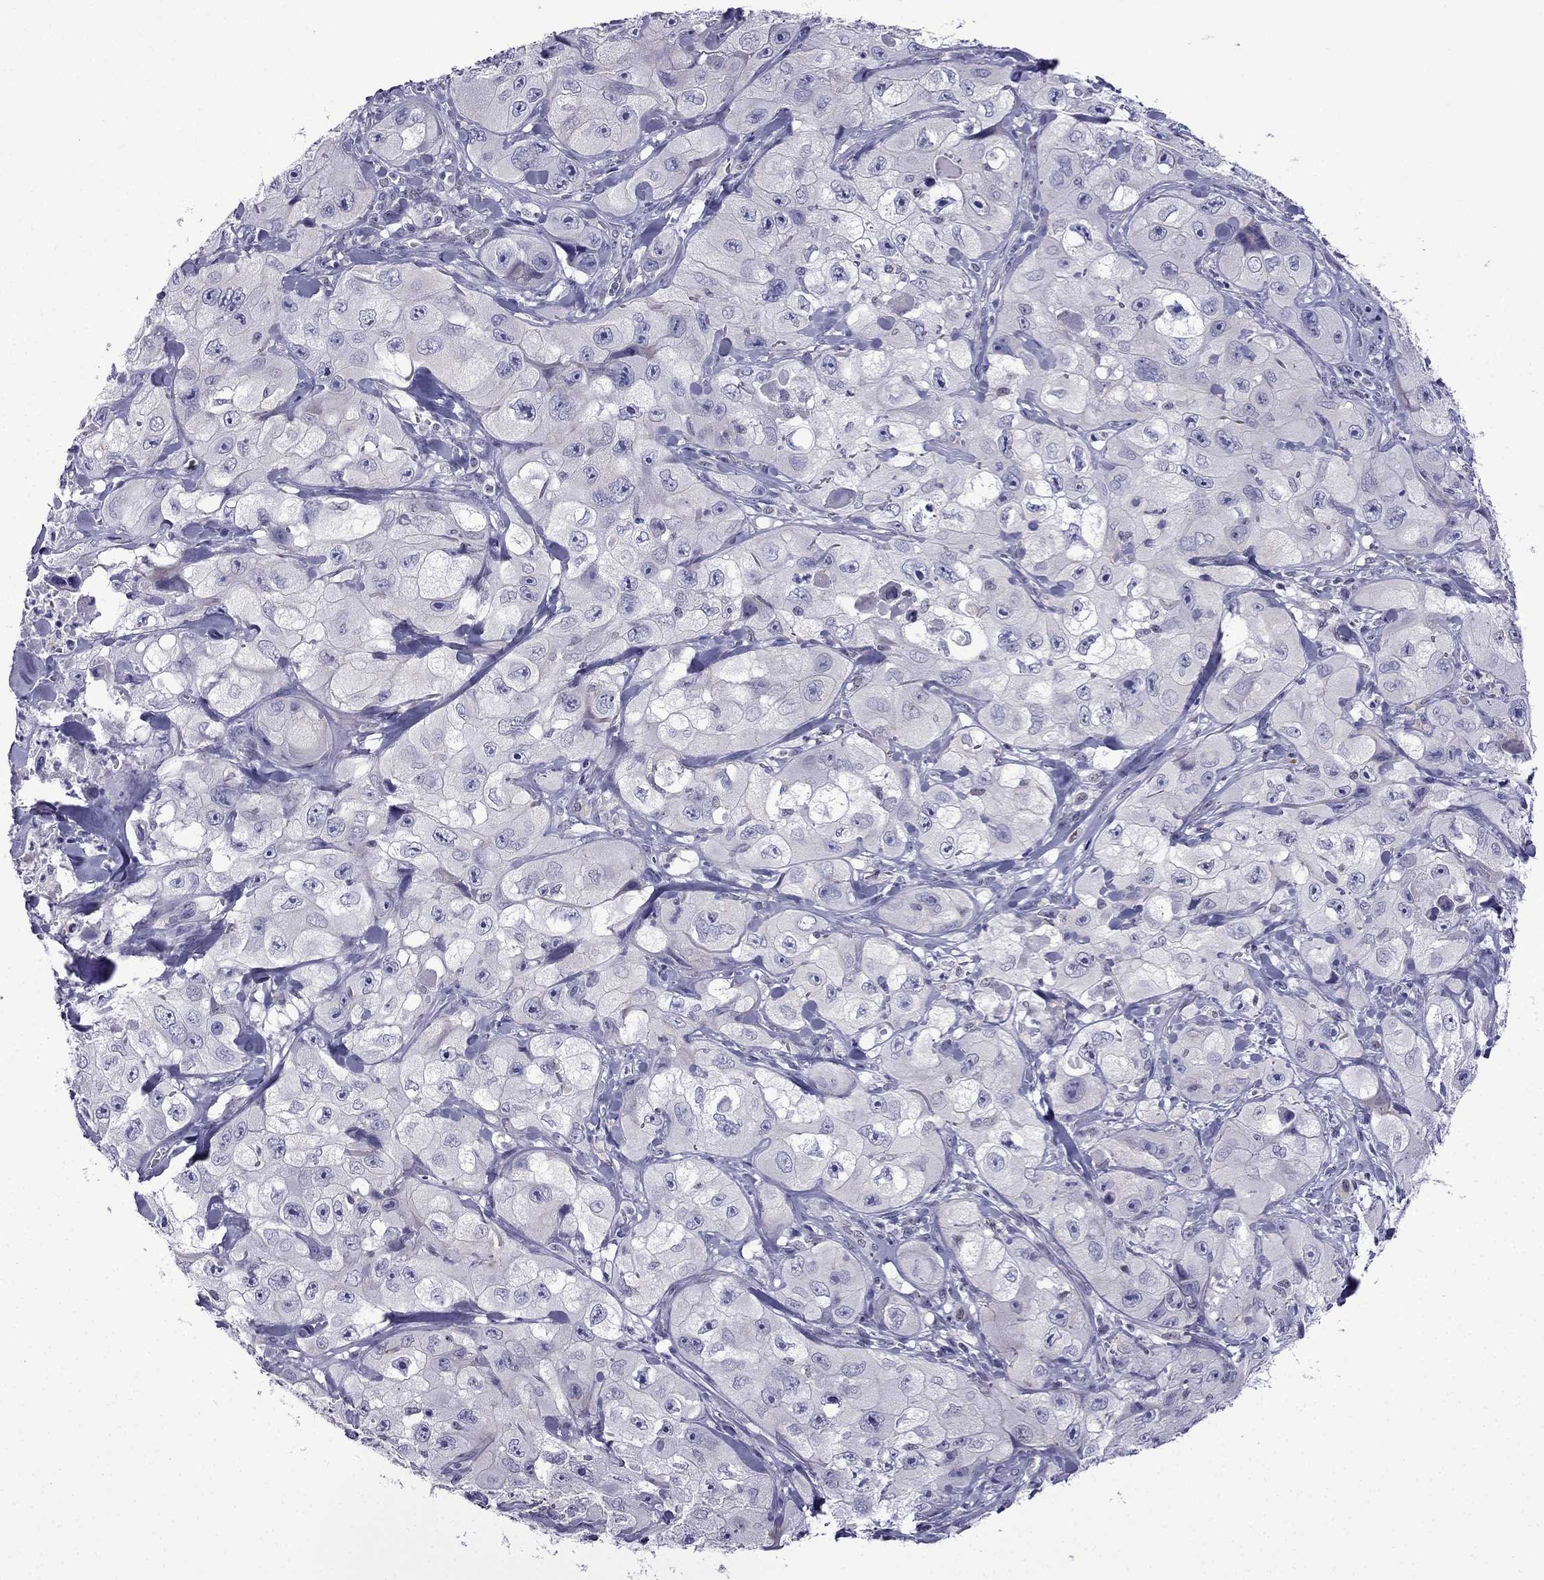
{"staining": {"intensity": "negative", "quantity": "none", "location": "none"}, "tissue": "skin cancer", "cell_type": "Tumor cells", "image_type": "cancer", "snomed": [{"axis": "morphology", "description": "Squamous cell carcinoma, NOS"}, {"axis": "topography", "description": "Skin"}, {"axis": "topography", "description": "Subcutis"}], "caption": "The IHC image has no significant expression in tumor cells of skin cancer (squamous cell carcinoma) tissue.", "gene": "POM121L12", "patient": {"sex": "male", "age": 73}}